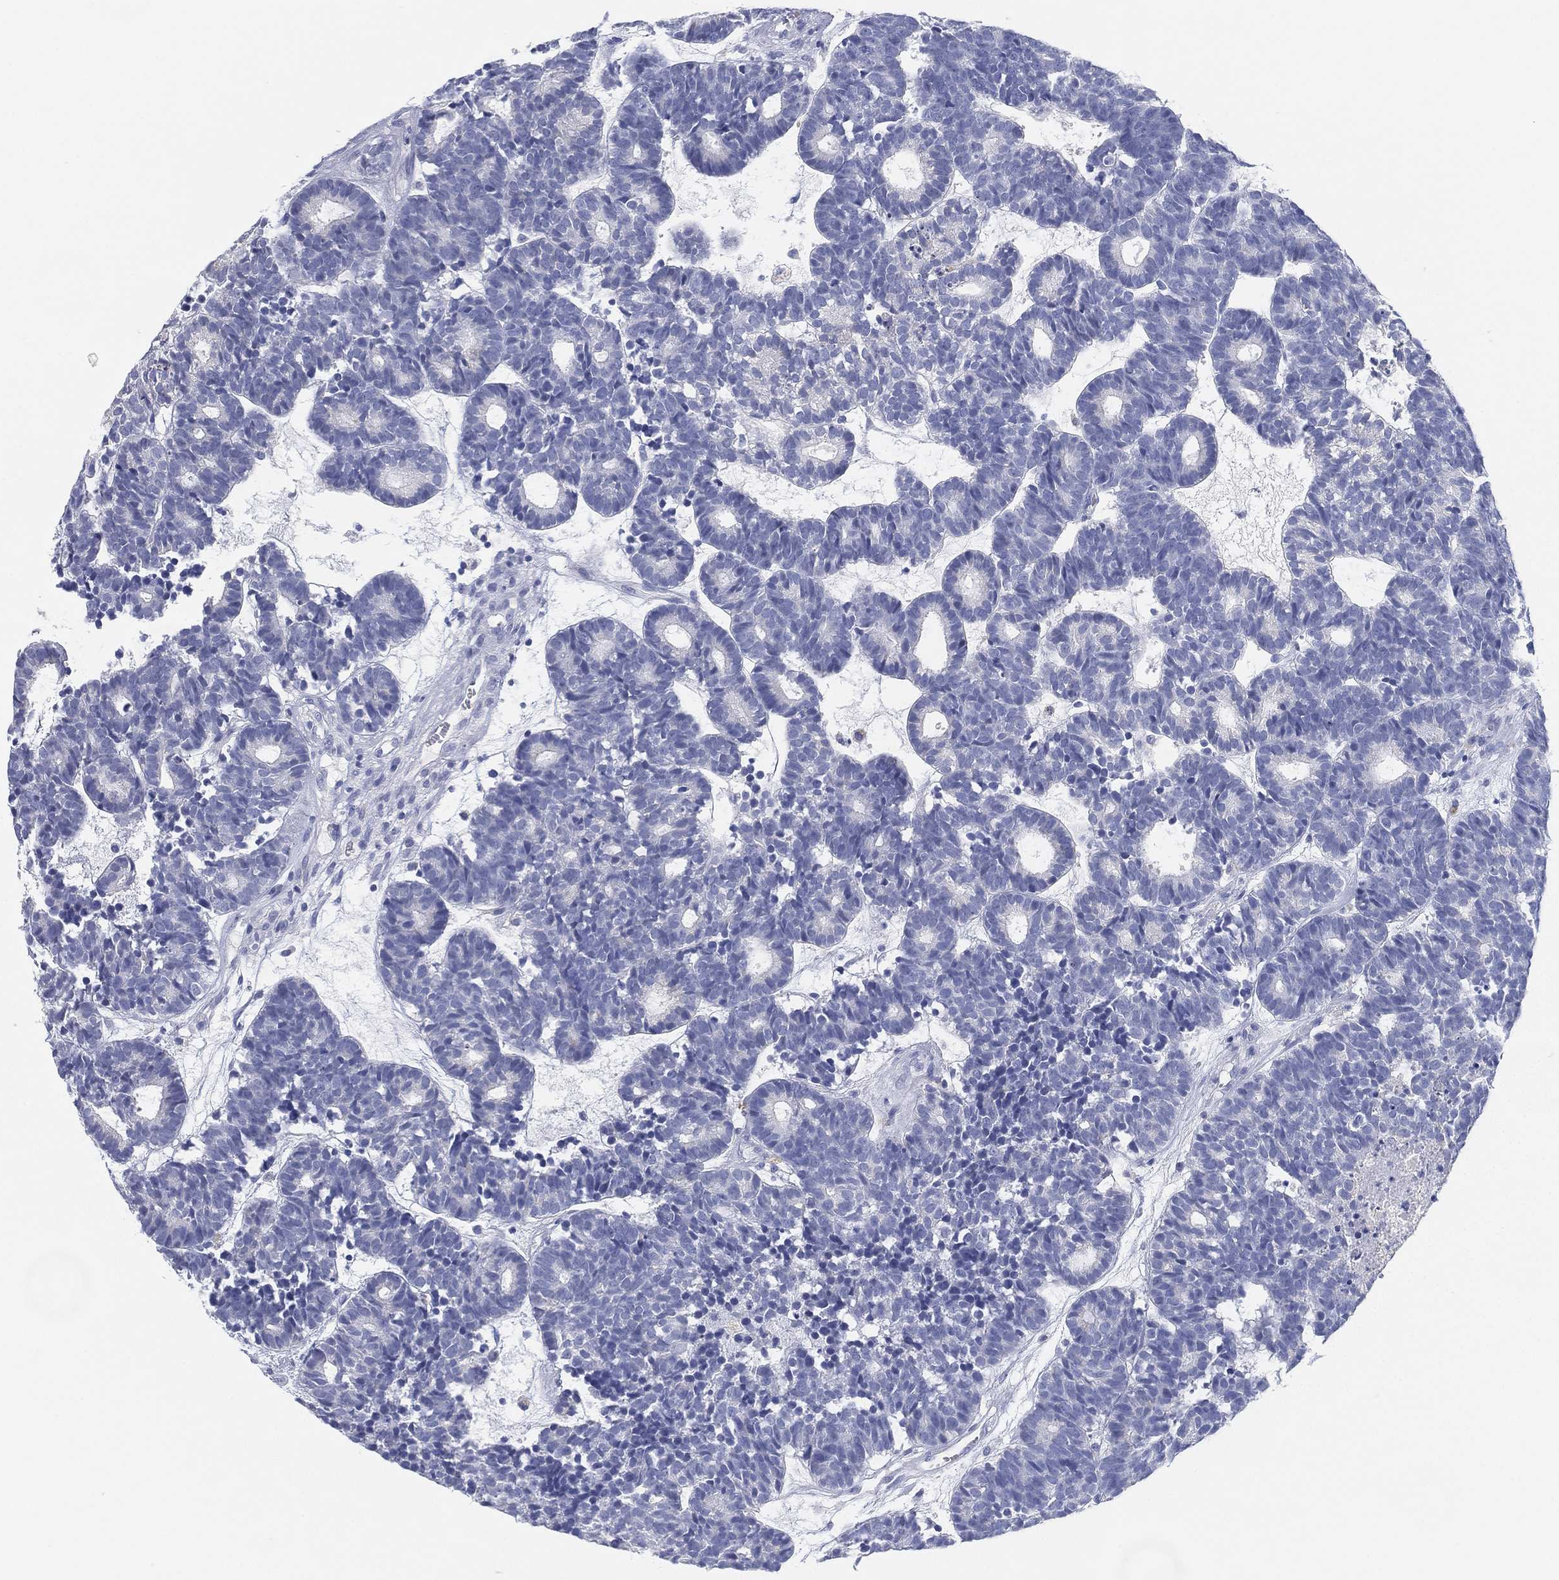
{"staining": {"intensity": "negative", "quantity": "none", "location": "none"}, "tissue": "head and neck cancer", "cell_type": "Tumor cells", "image_type": "cancer", "snomed": [{"axis": "morphology", "description": "Adenocarcinoma, NOS"}, {"axis": "topography", "description": "Head-Neck"}], "caption": "Head and neck adenocarcinoma was stained to show a protein in brown. There is no significant expression in tumor cells.", "gene": "GPR61", "patient": {"sex": "female", "age": 81}}